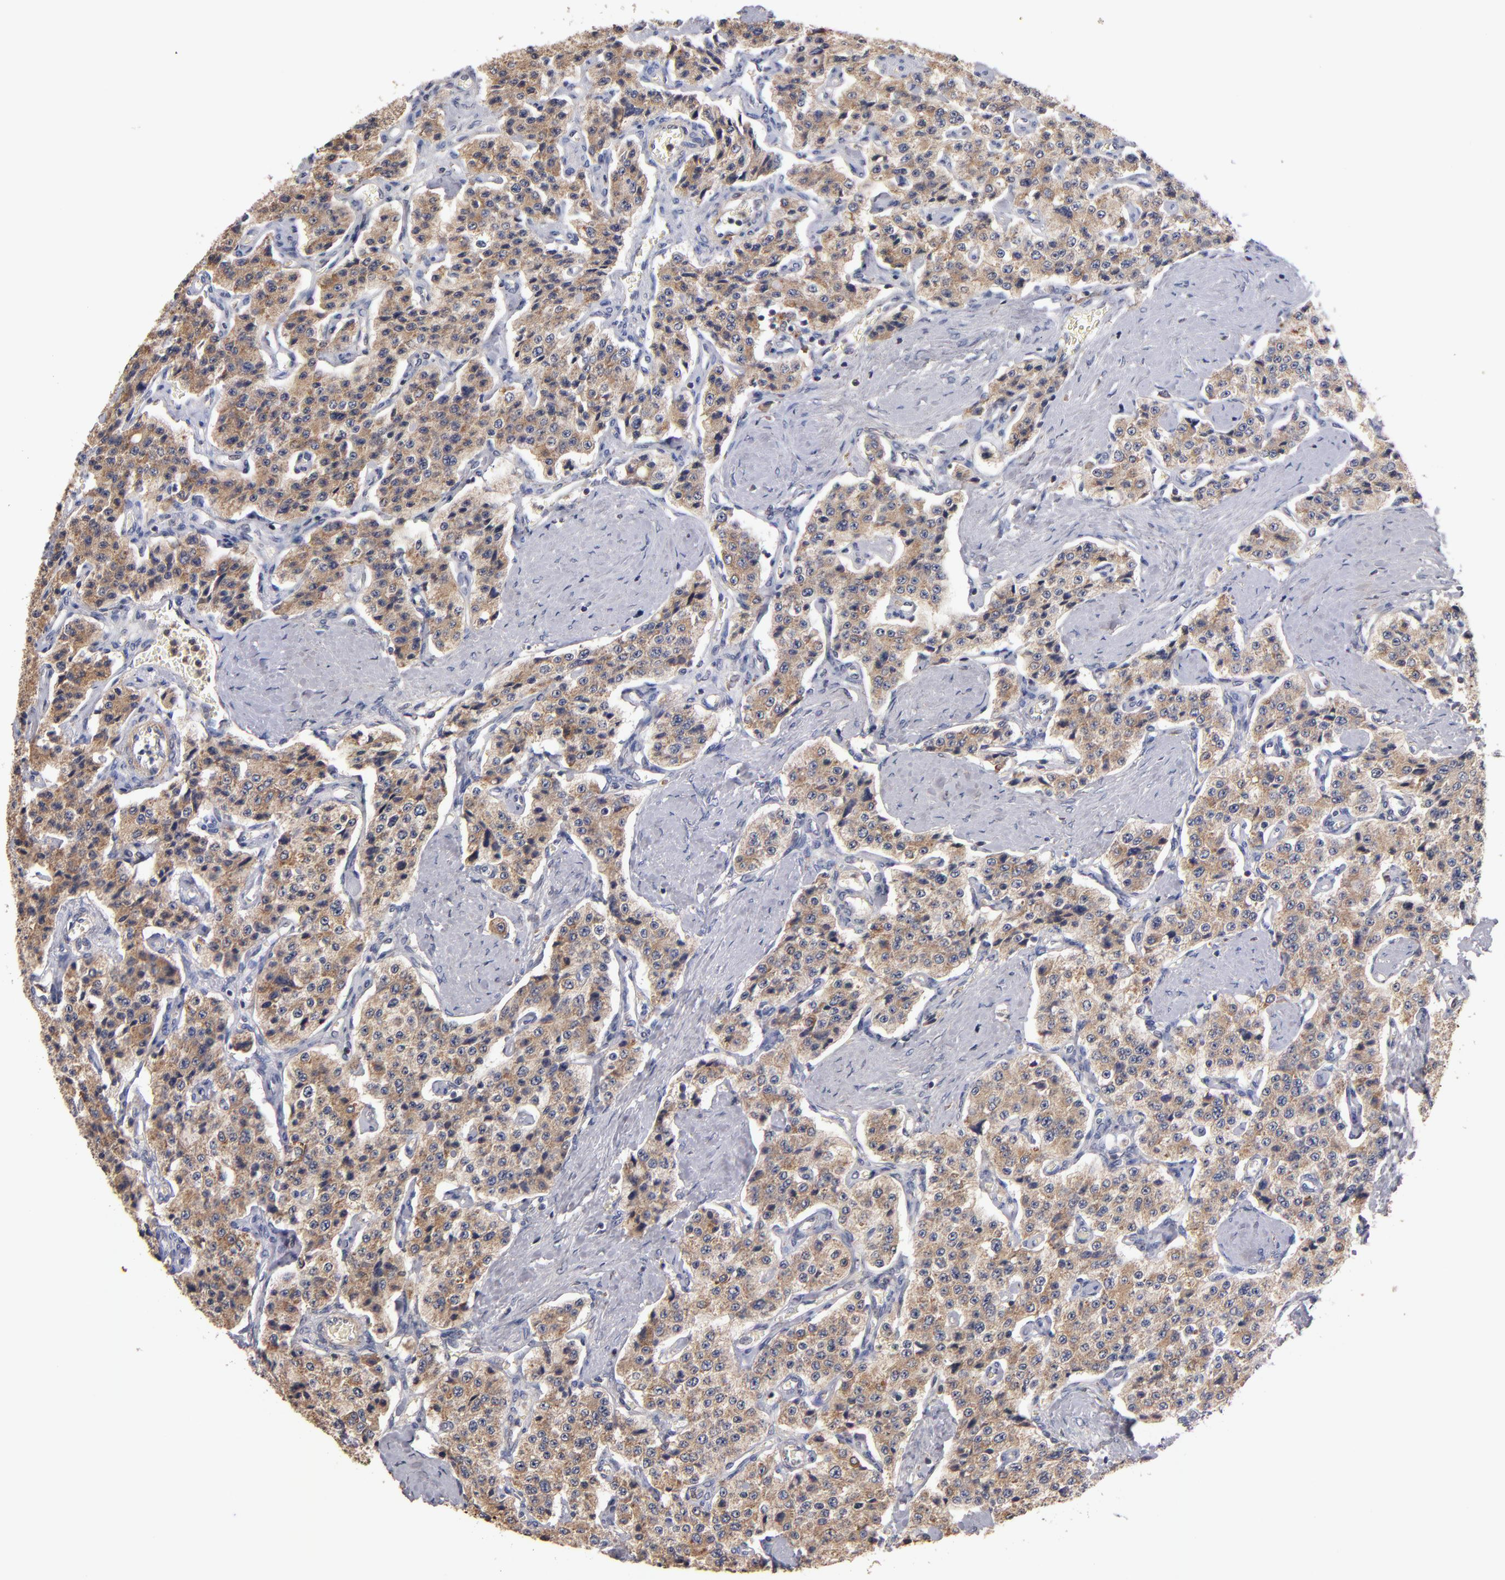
{"staining": {"intensity": "moderate", "quantity": ">75%", "location": "cytoplasmic/membranous"}, "tissue": "carcinoid", "cell_type": "Tumor cells", "image_type": "cancer", "snomed": [{"axis": "morphology", "description": "Carcinoid, malignant, NOS"}, {"axis": "topography", "description": "Small intestine"}], "caption": "This is an image of IHC staining of carcinoid, which shows moderate expression in the cytoplasmic/membranous of tumor cells.", "gene": "DACT1", "patient": {"sex": "male", "age": 52}}